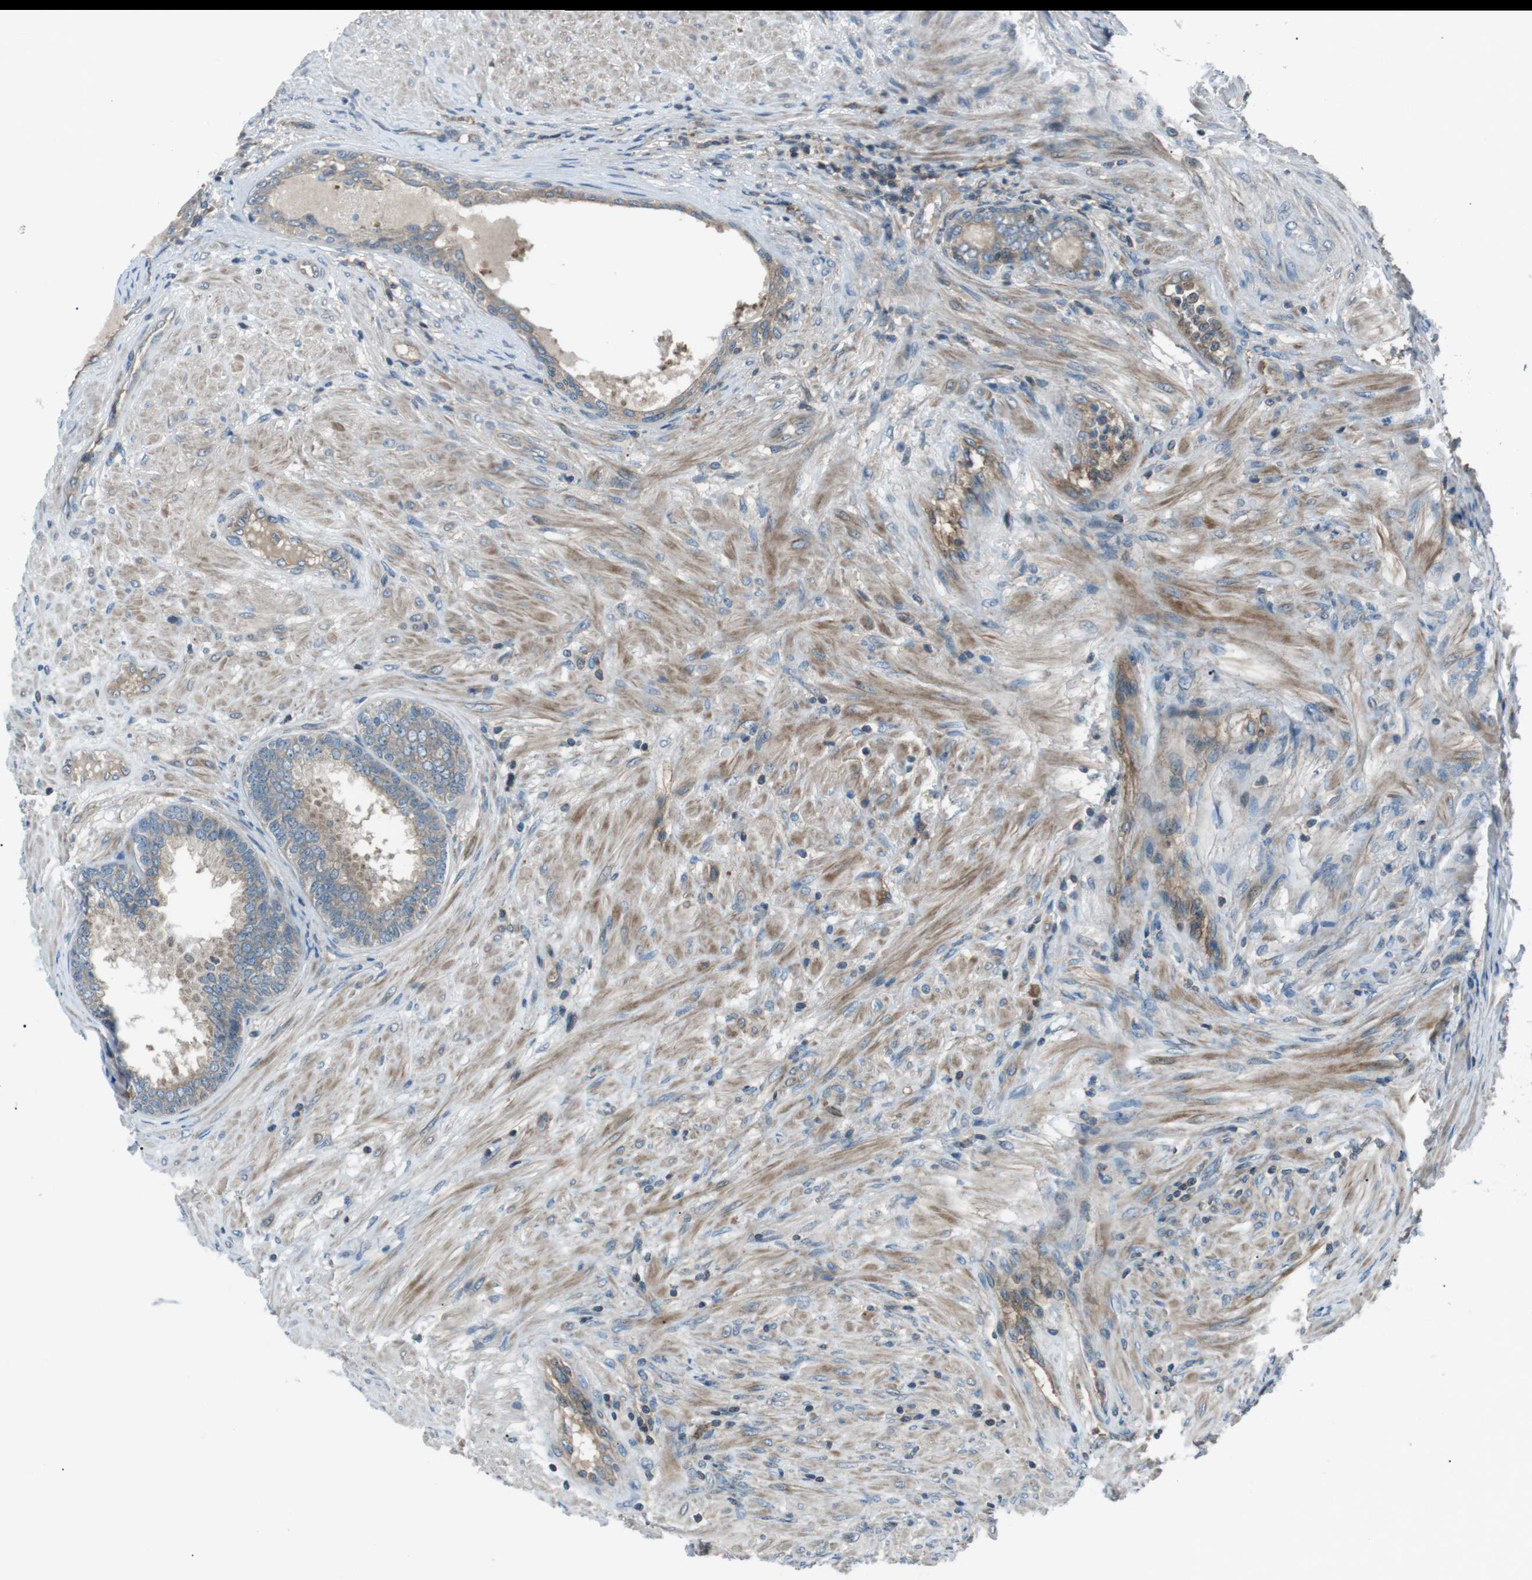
{"staining": {"intensity": "moderate", "quantity": ">75%", "location": "cytoplasmic/membranous"}, "tissue": "prostate", "cell_type": "Glandular cells", "image_type": "normal", "snomed": [{"axis": "morphology", "description": "Normal tissue, NOS"}, {"axis": "topography", "description": "Prostate"}], "caption": "Immunohistochemical staining of normal prostate displays moderate cytoplasmic/membranous protein positivity in approximately >75% of glandular cells.", "gene": "GPR161", "patient": {"sex": "male", "age": 76}}